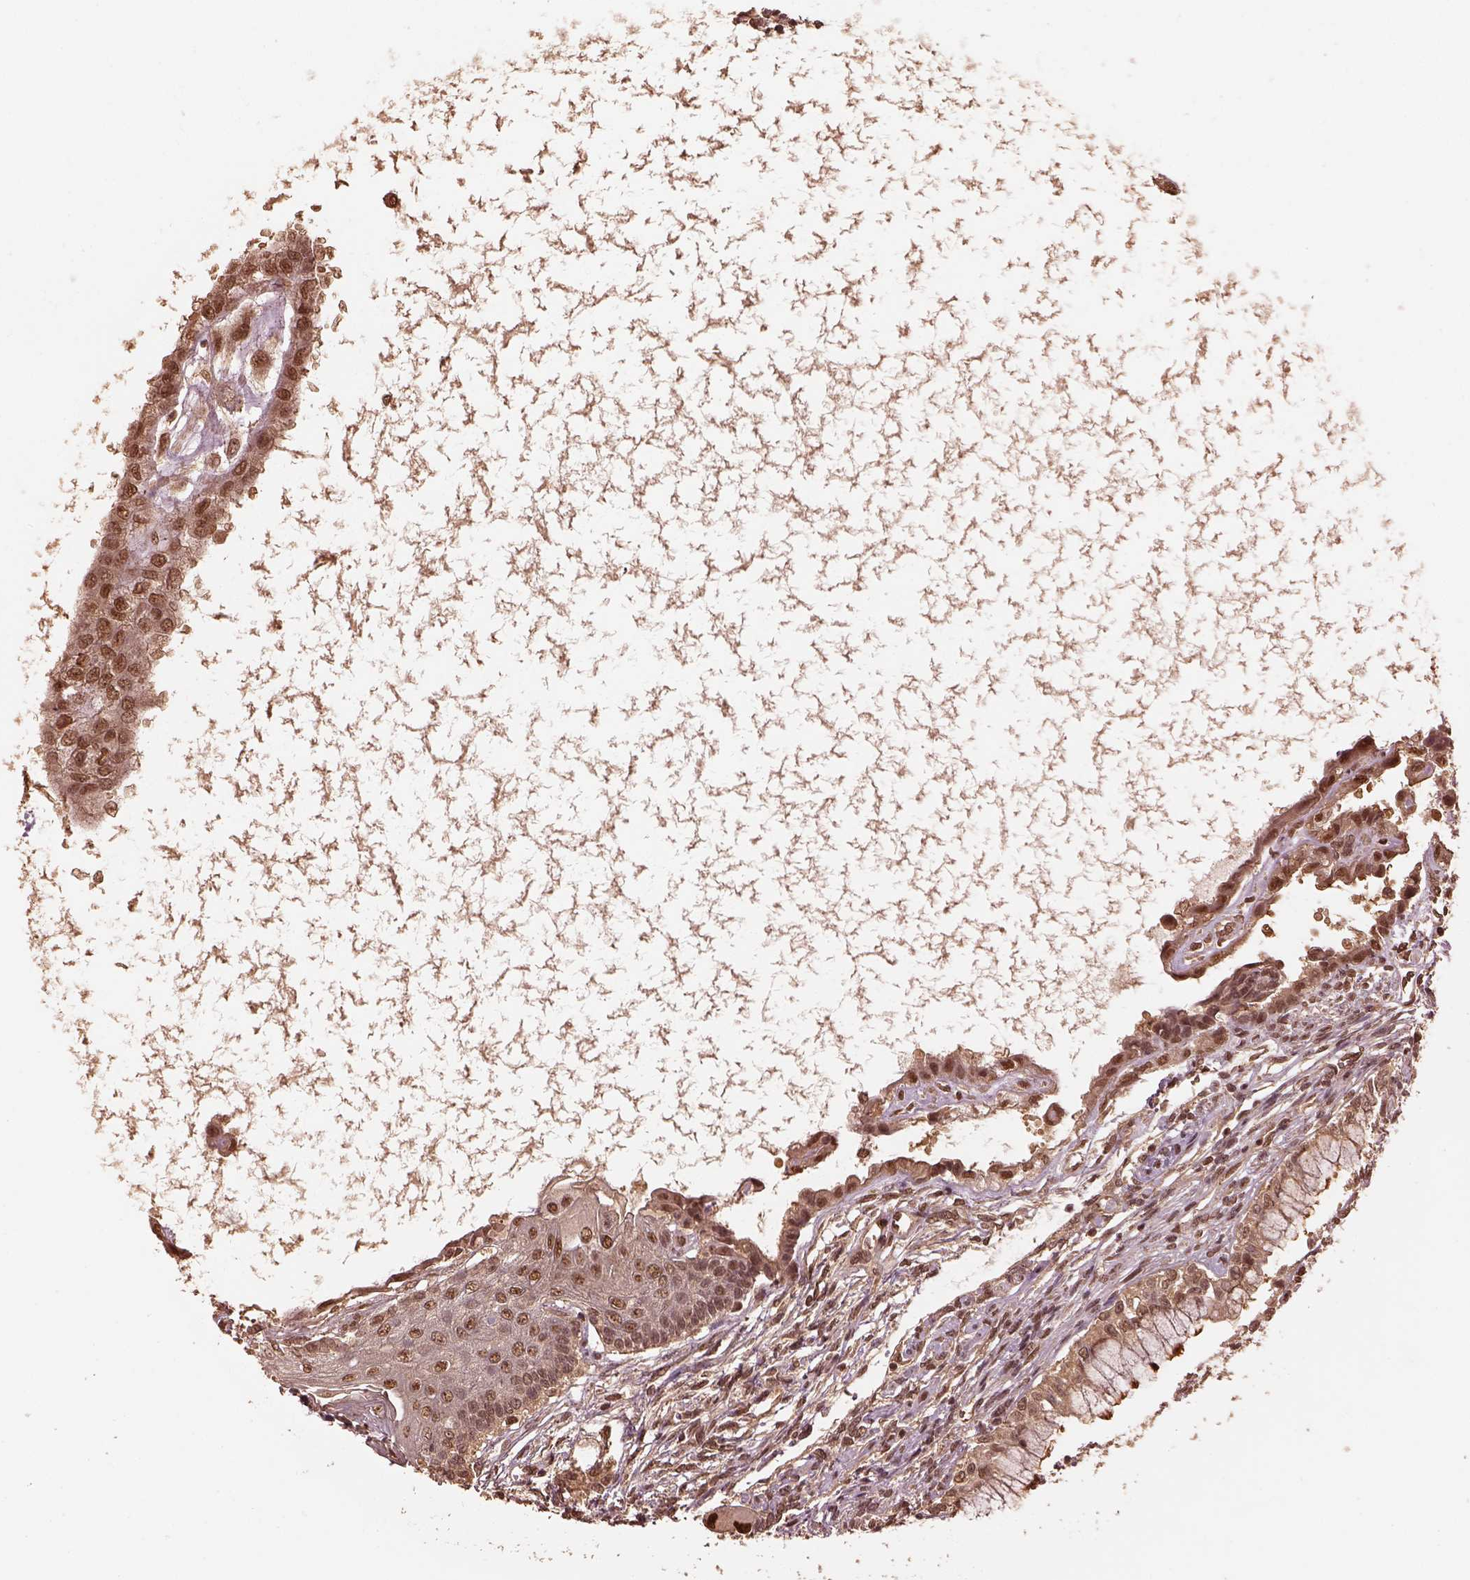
{"staining": {"intensity": "moderate", "quantity": ">75%", "location": "cytoplasmic/membranous,nuclear"}, "tissue": "testis cancer", "cell_type": "Tumor cells", "image_type": "cancer", "snomed": [{"axis": "morphology", "description": "Carcinoma, Embryonal, NOS"}, {"axis": "topography", "description": "Testis"}], "caption": "Testis cancer stained with IHC reveals moderate cytoplasmic/membranous and nuclear positivity in about >75% of tumor cells.", "gene": "PSMC5", "patient": {"sex": "male", "age": 37}}